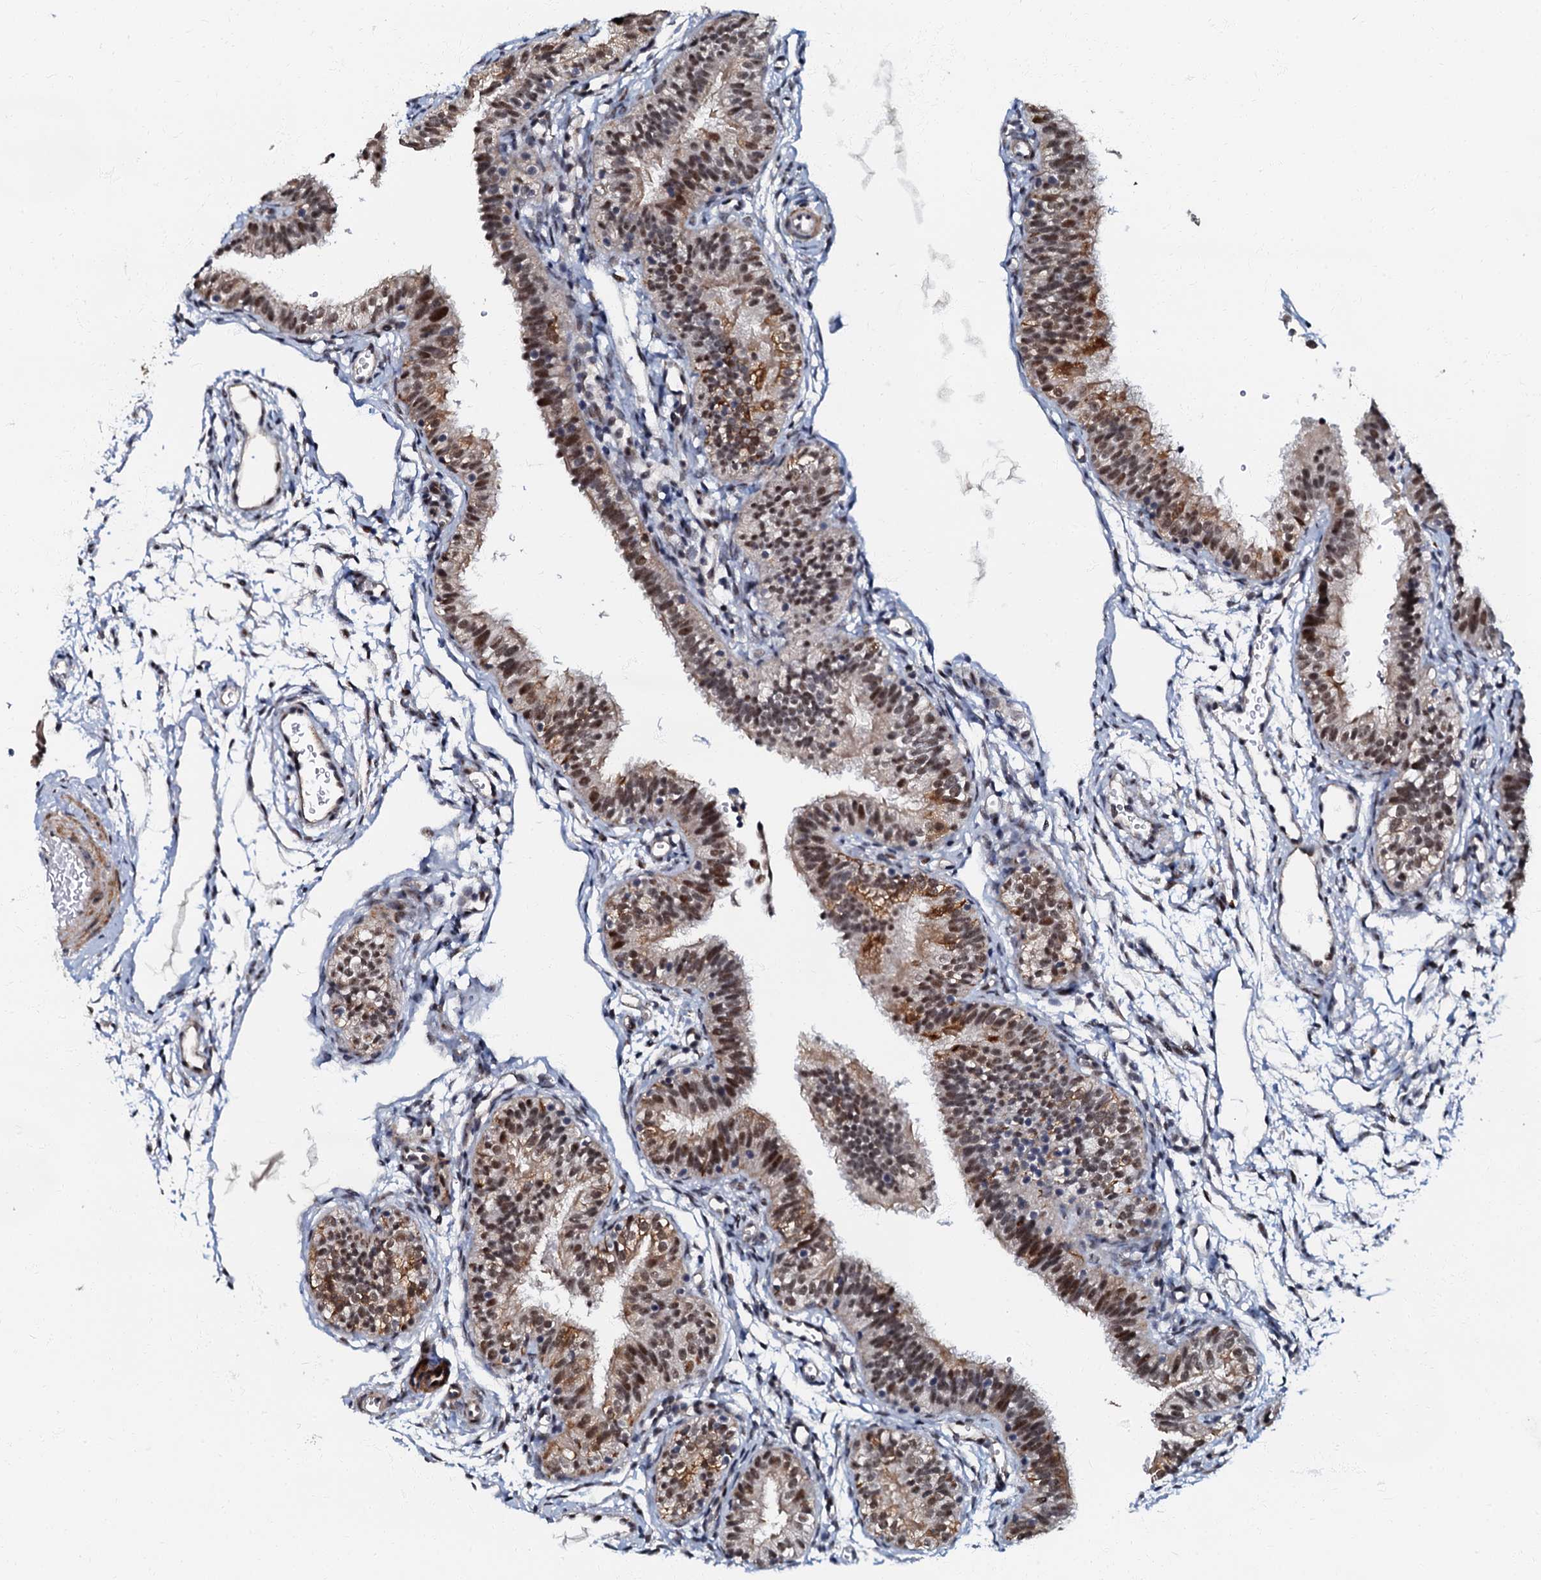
{"staining": {"intensity": "moderate", "quantity": "25%-75%", "location": "cytoplasmic/membranous,nuclear"}, "tissue": "fallopian tube", "cell_type": "Glandular cells", "image_type": "normal", "snomed": [{"axis": "morphology", "description": "Normal tissue, NOS"}, {"axis": "topography", "description": "Fallopian tube"}], "caption": "The image displays a brown stain indicating the presence of a protein in the cytoplasmic/membranous,nuclear of glandular cells in fallopian tube. (DAB IHC with brightfield microscopy, high magnification).", "gene": "OLAH", "patient": {"sex": "female", "age": 35}}